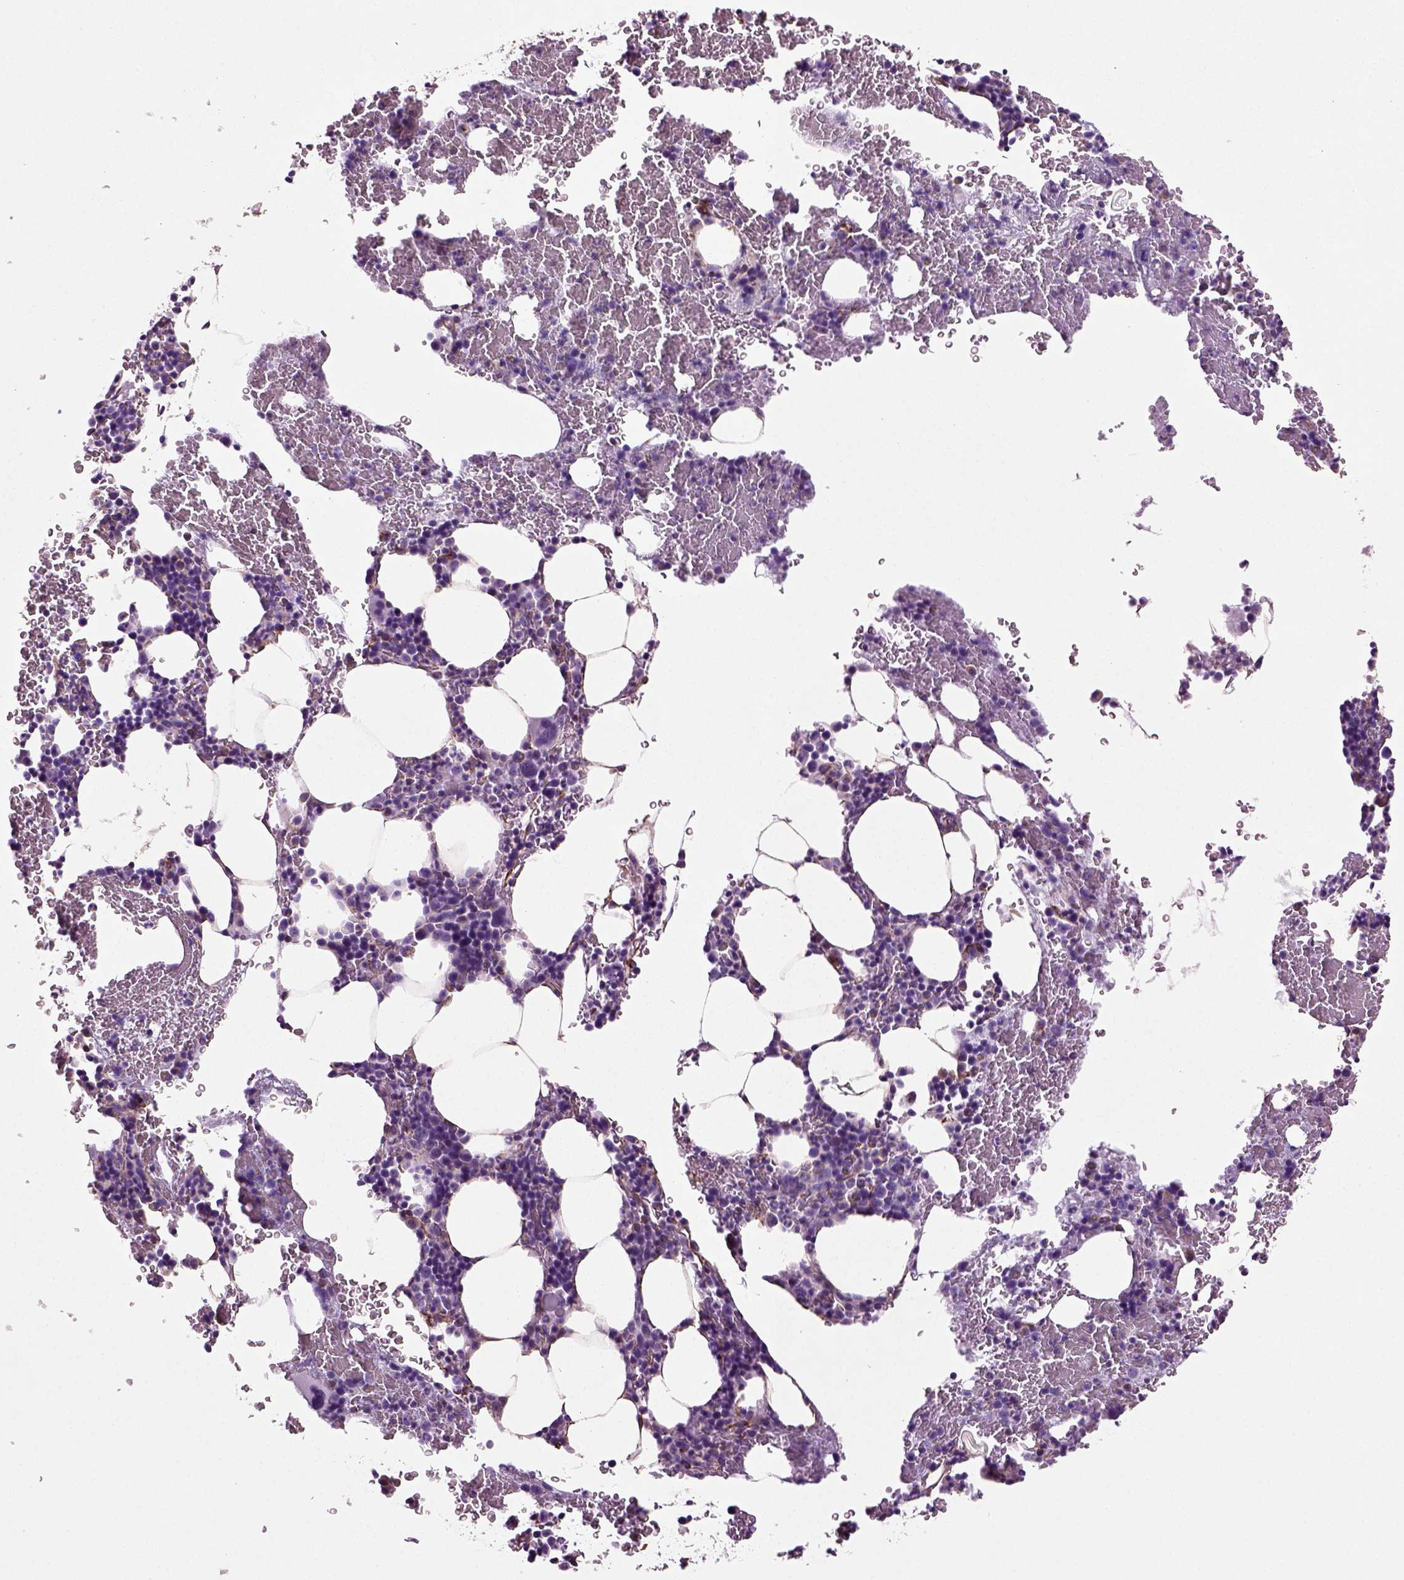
{"staining": {"intensity": "strong", "quantity": "<25%", "location": "cytoplasmic/membranous"}, "tissue": "bone marrow", "cell_type": "Hematopoietic cells", "image_type": "normal", "snomed": [{"axis": "morphology", "description": "Normal tissue, NOS"}, {"axis": "topography", "description": "Bone marrow"}], "caption": "Bone marrow stained with immunohistochemistry displays strong cytoplasmic/membranous staining in about <25% of hematopoietic cells. (brown staining indicates protein expression, while blue staining denotes nuclei).", "gene": "ACER3", "patient": {"sex": "male", "age": 64}}